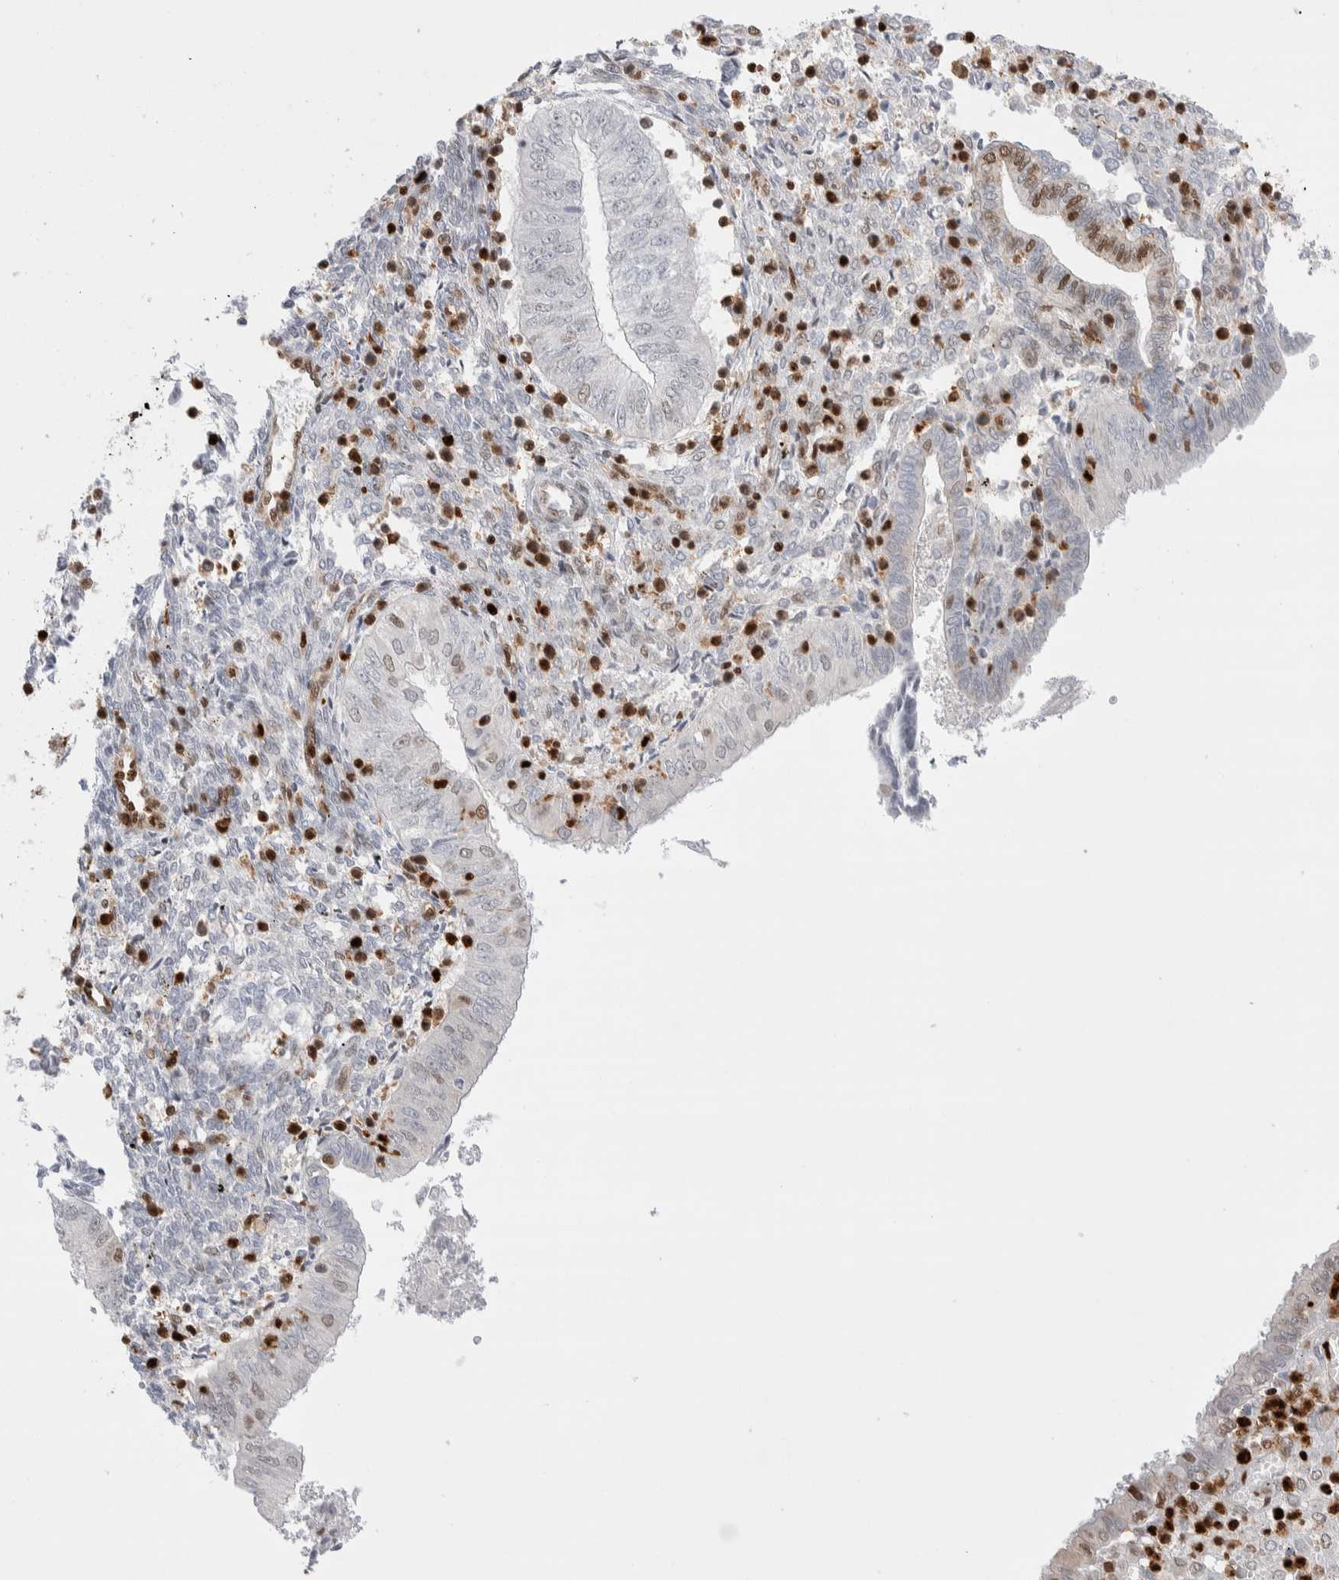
{"staining": {"intensity": "moderate", "quantity": "<25%", "location": "nuclear"}, "tissue": "endometrial cancer", "cell_type": "Tumor cells", "image_type": "cancer", "snomed": [{"axis": "morphology", "description": "Normal tissue, NOS"}, {"axis": "morphology", "description": "Adenocarcinoma, NOS"}, {"axis": "topography", "description": "Endometrium"}], "caption": "An IHC photomicrograph of tumor tissue is shown. Protein staining in brown highlights moderate nuclear positivity in endometrial adenocarcinoma within tumor cells.", "gene": "RNASEK-C17orf49", "patient": {"sex": "female", "age": 53}}